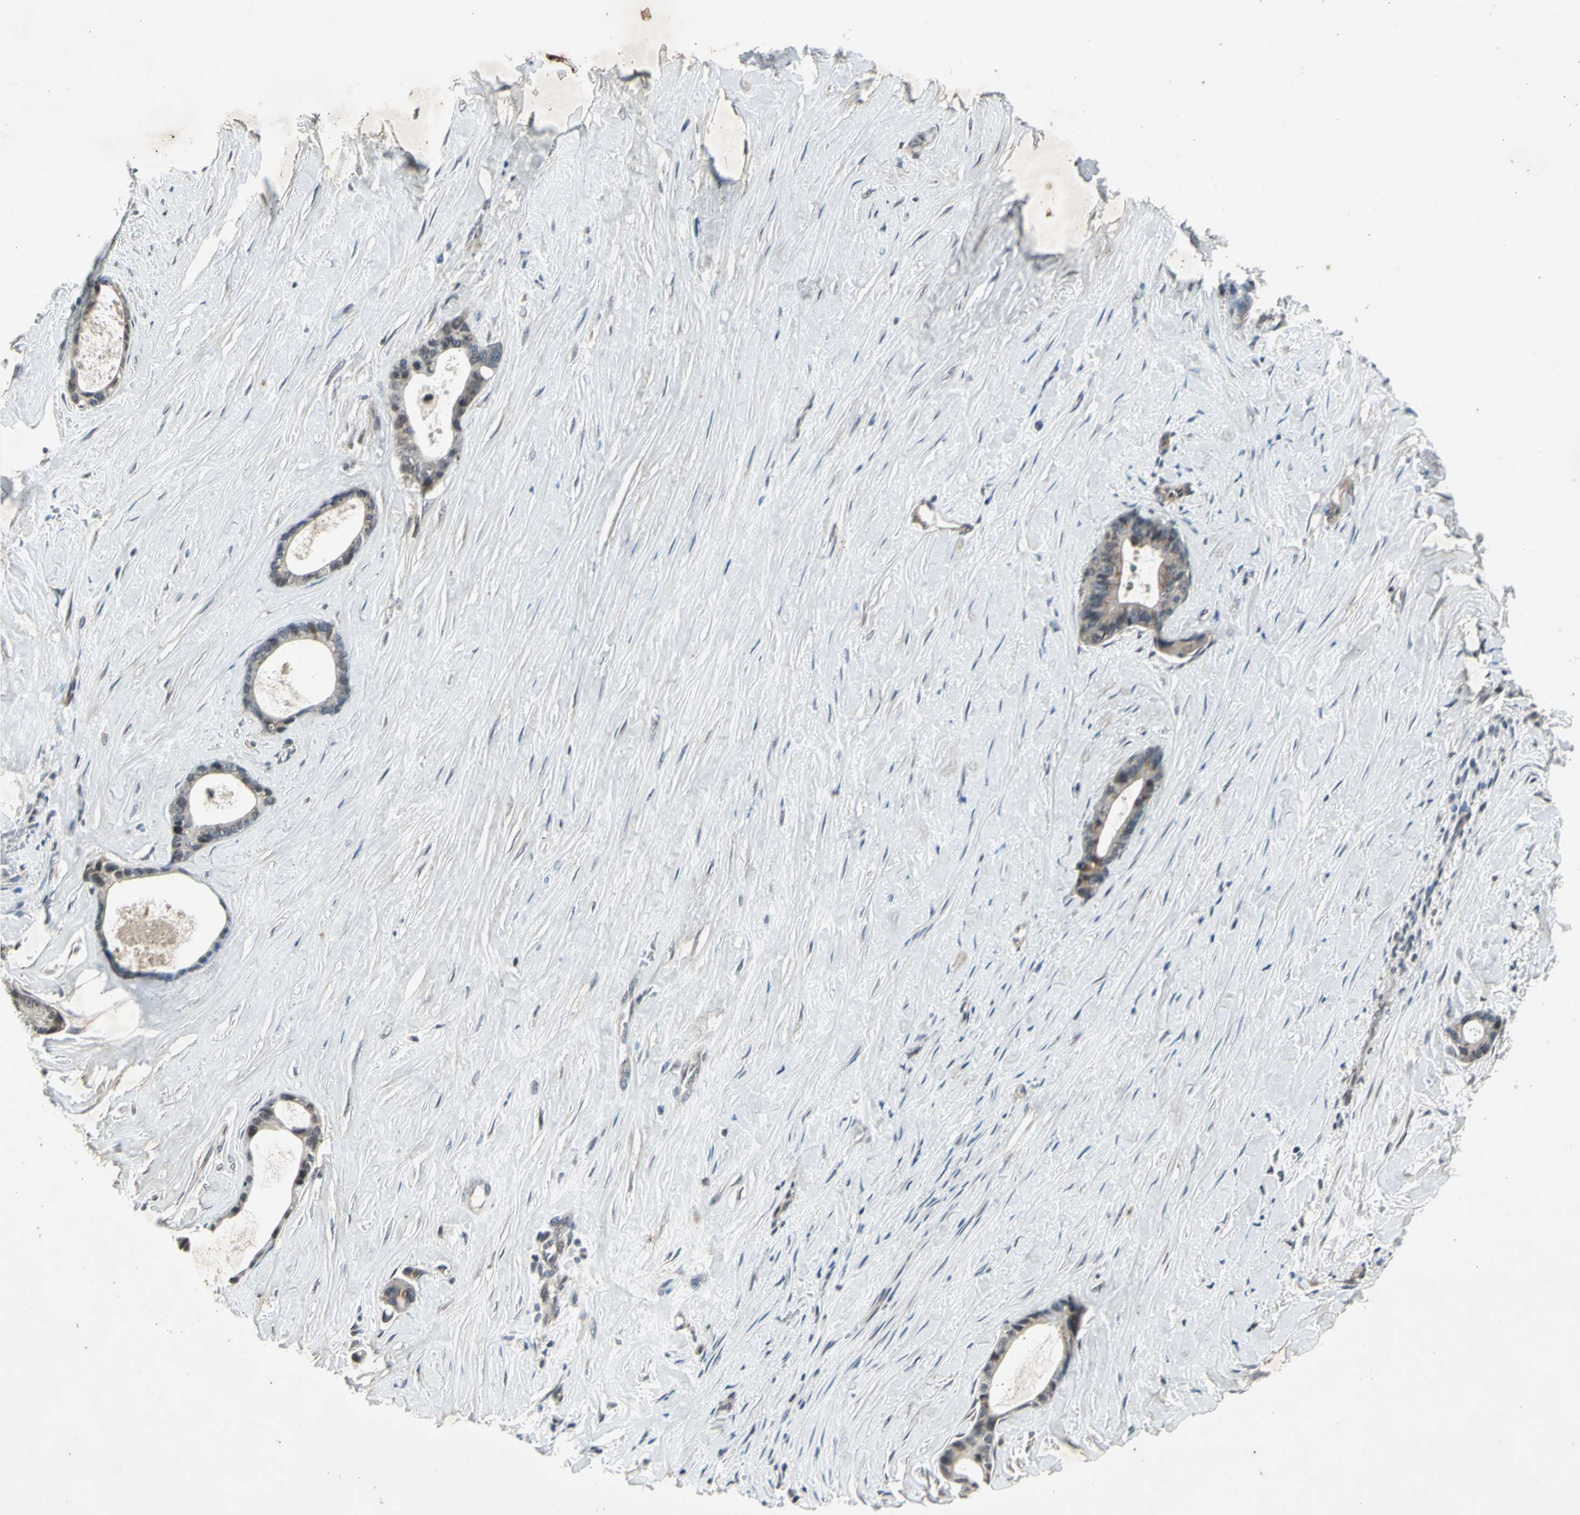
{"staining": {"intensity": "moderate", "quantity": "<25%", "location": "cytoplasmic/membranous"}, "tissue": "liver cancer", "cell_type": "Tumor cells", "image_type": "cancer", "snomed": [{"axis": "morphology", "description": "Cholangiocarcinoma"}, {"axis": "topography", "description": "Liver"}], "caption": "Liver cancer (cholangiocarcinoma) stained with a protein marker shows moderate staining in tumor cells.", "gene": "EFNB2", "patient": {"sex": "female", "age": 55}}